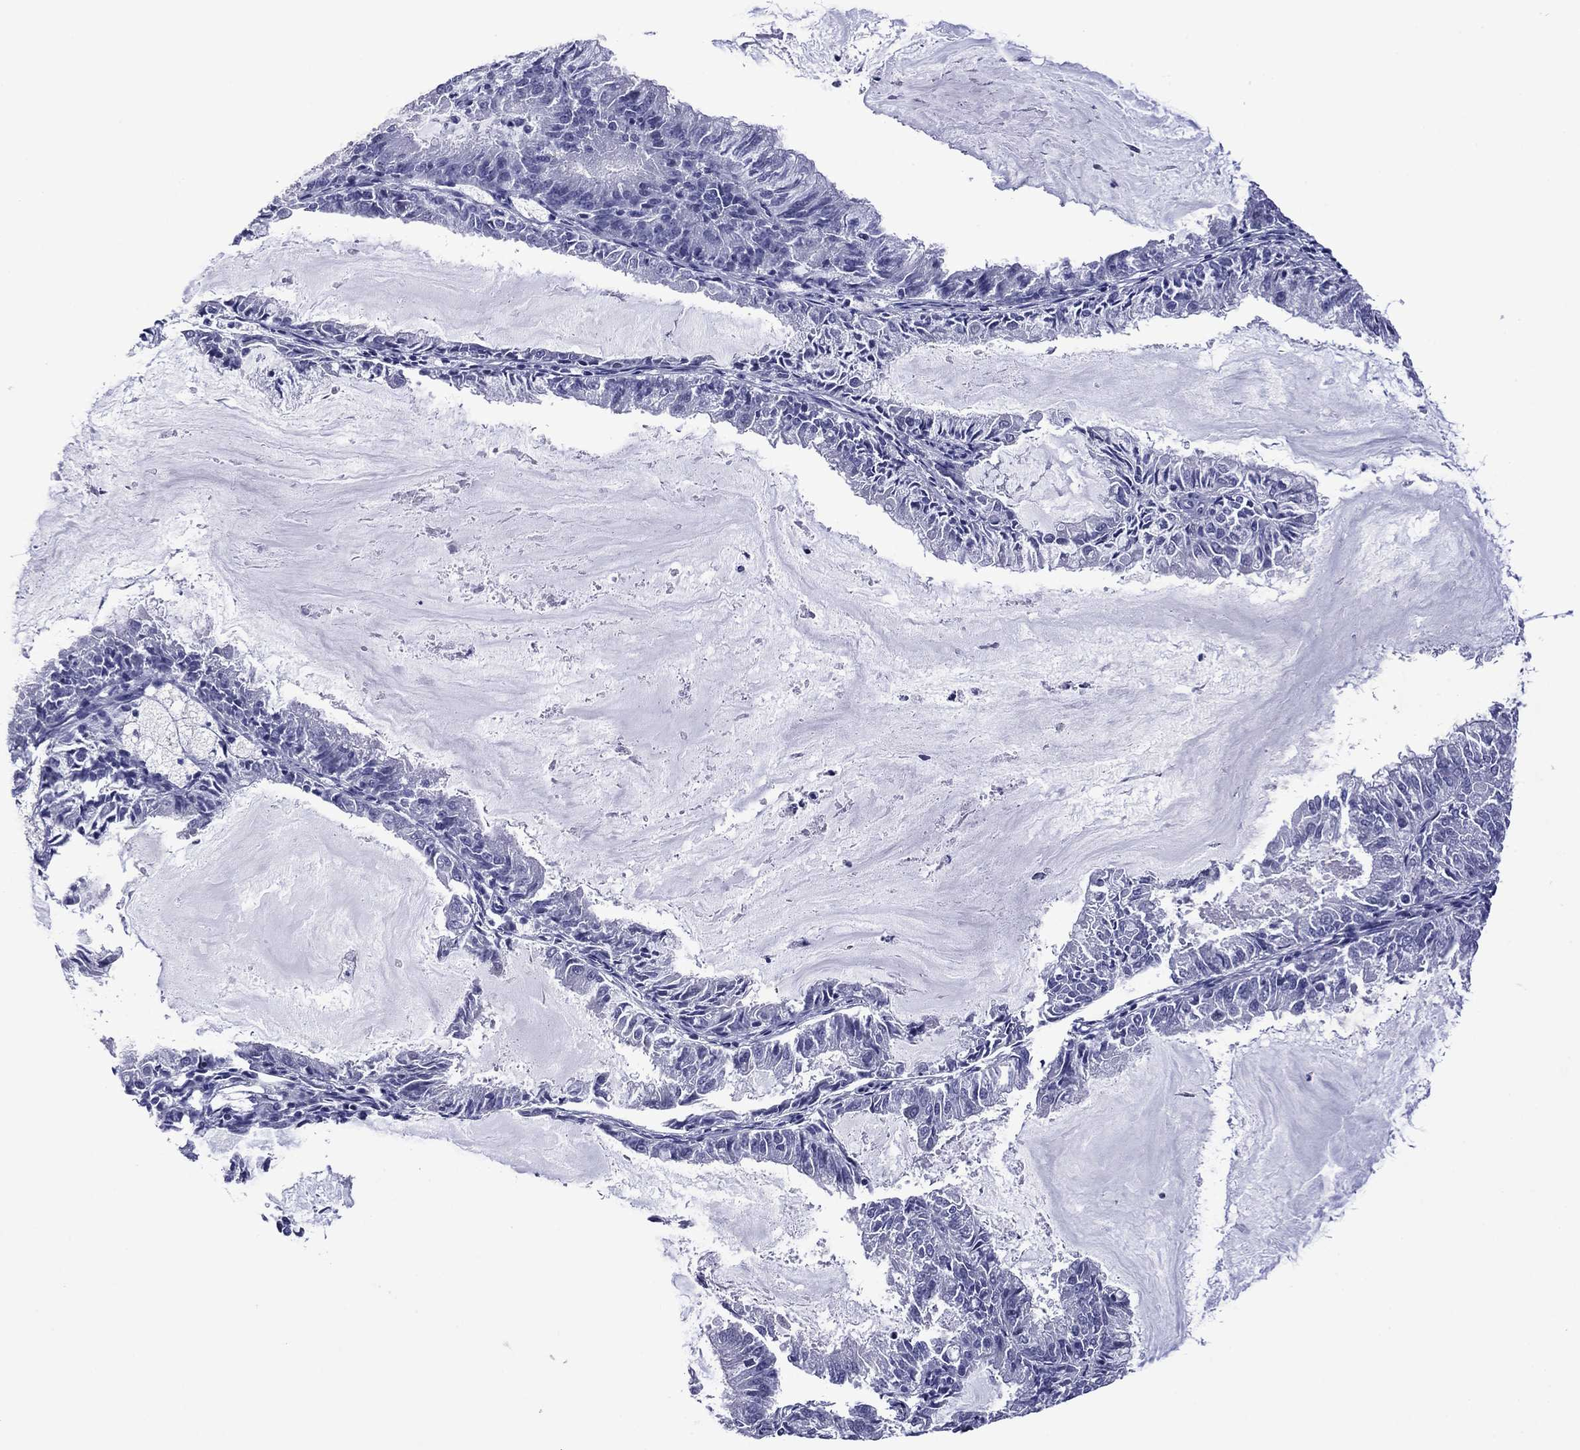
{"staining": {"intensity": "negative", "quantity": "none", "location": "none"}, "tissue": "endometrial cancer", "cell_type": "Tumor cells", "image_type": "cancer", "snomed": [{"axis": "morphology", "description": "Adenocarcinoma, NOS"}, {"axis": "topography", "description": "Endometrium"}], "caption": "Tumor cells show no significant expression in endometrial cancer. (DAB (3,3'-diaminobenzidine) IHC visualized using brightfield microscopy, high magnification).", "gene": "PIWIL1", "patient": {"sex": "female", "age": 57}}